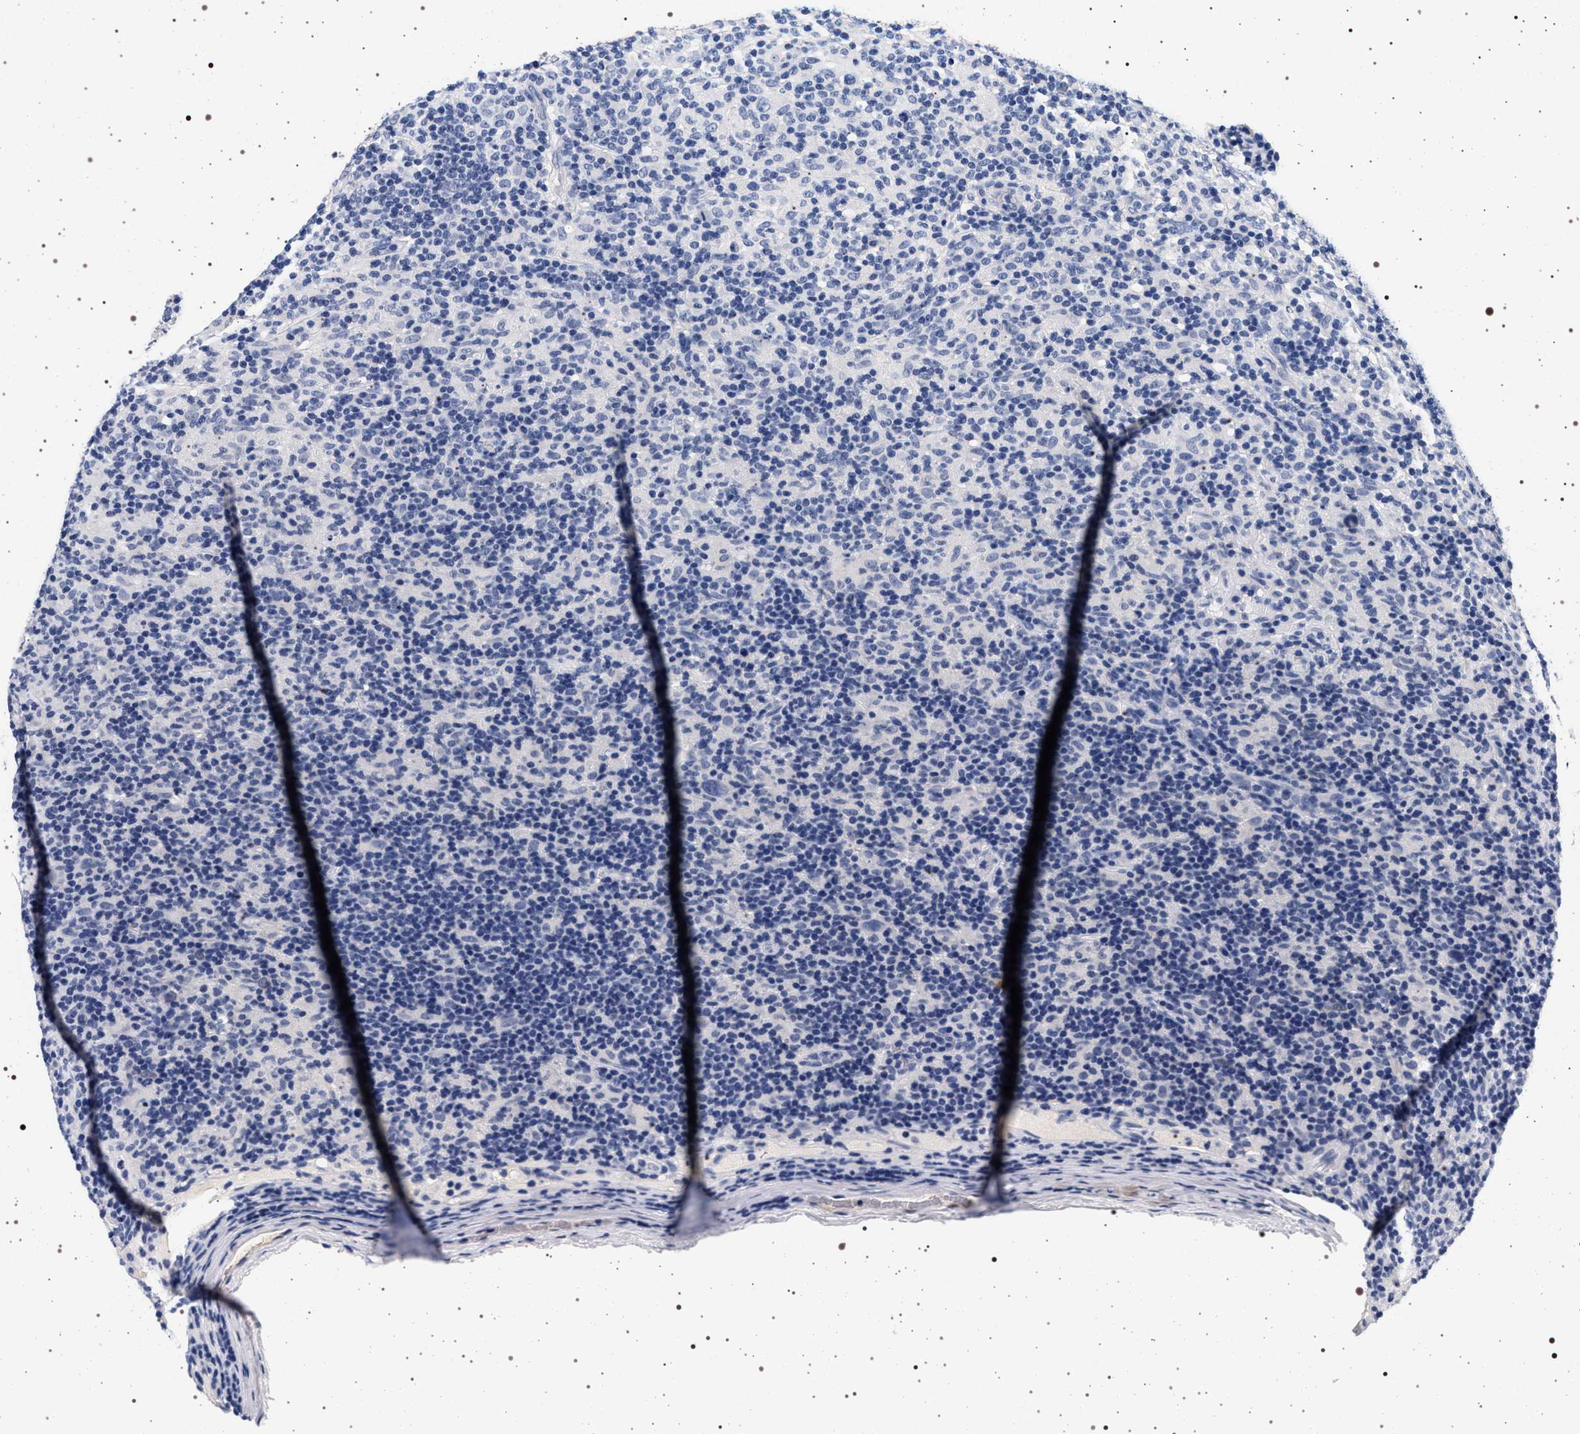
{"staining": {"intensity": "negative", "quantity": "none", "location": "none"}, "tissue": "lymphoma", "cell_type": "Tumor cells", "image_type": "cancer", "snomed": [{"axis": "morphology", "description": "Hodgkin's disease, NOS"}, {"axis": "topography", "description": "Lymph node"}], "caption": "The image displays no staining of tumor cells in lymphoma.", "gene": "MAPK10", "patient": {"sex": "male", "age": 70}}